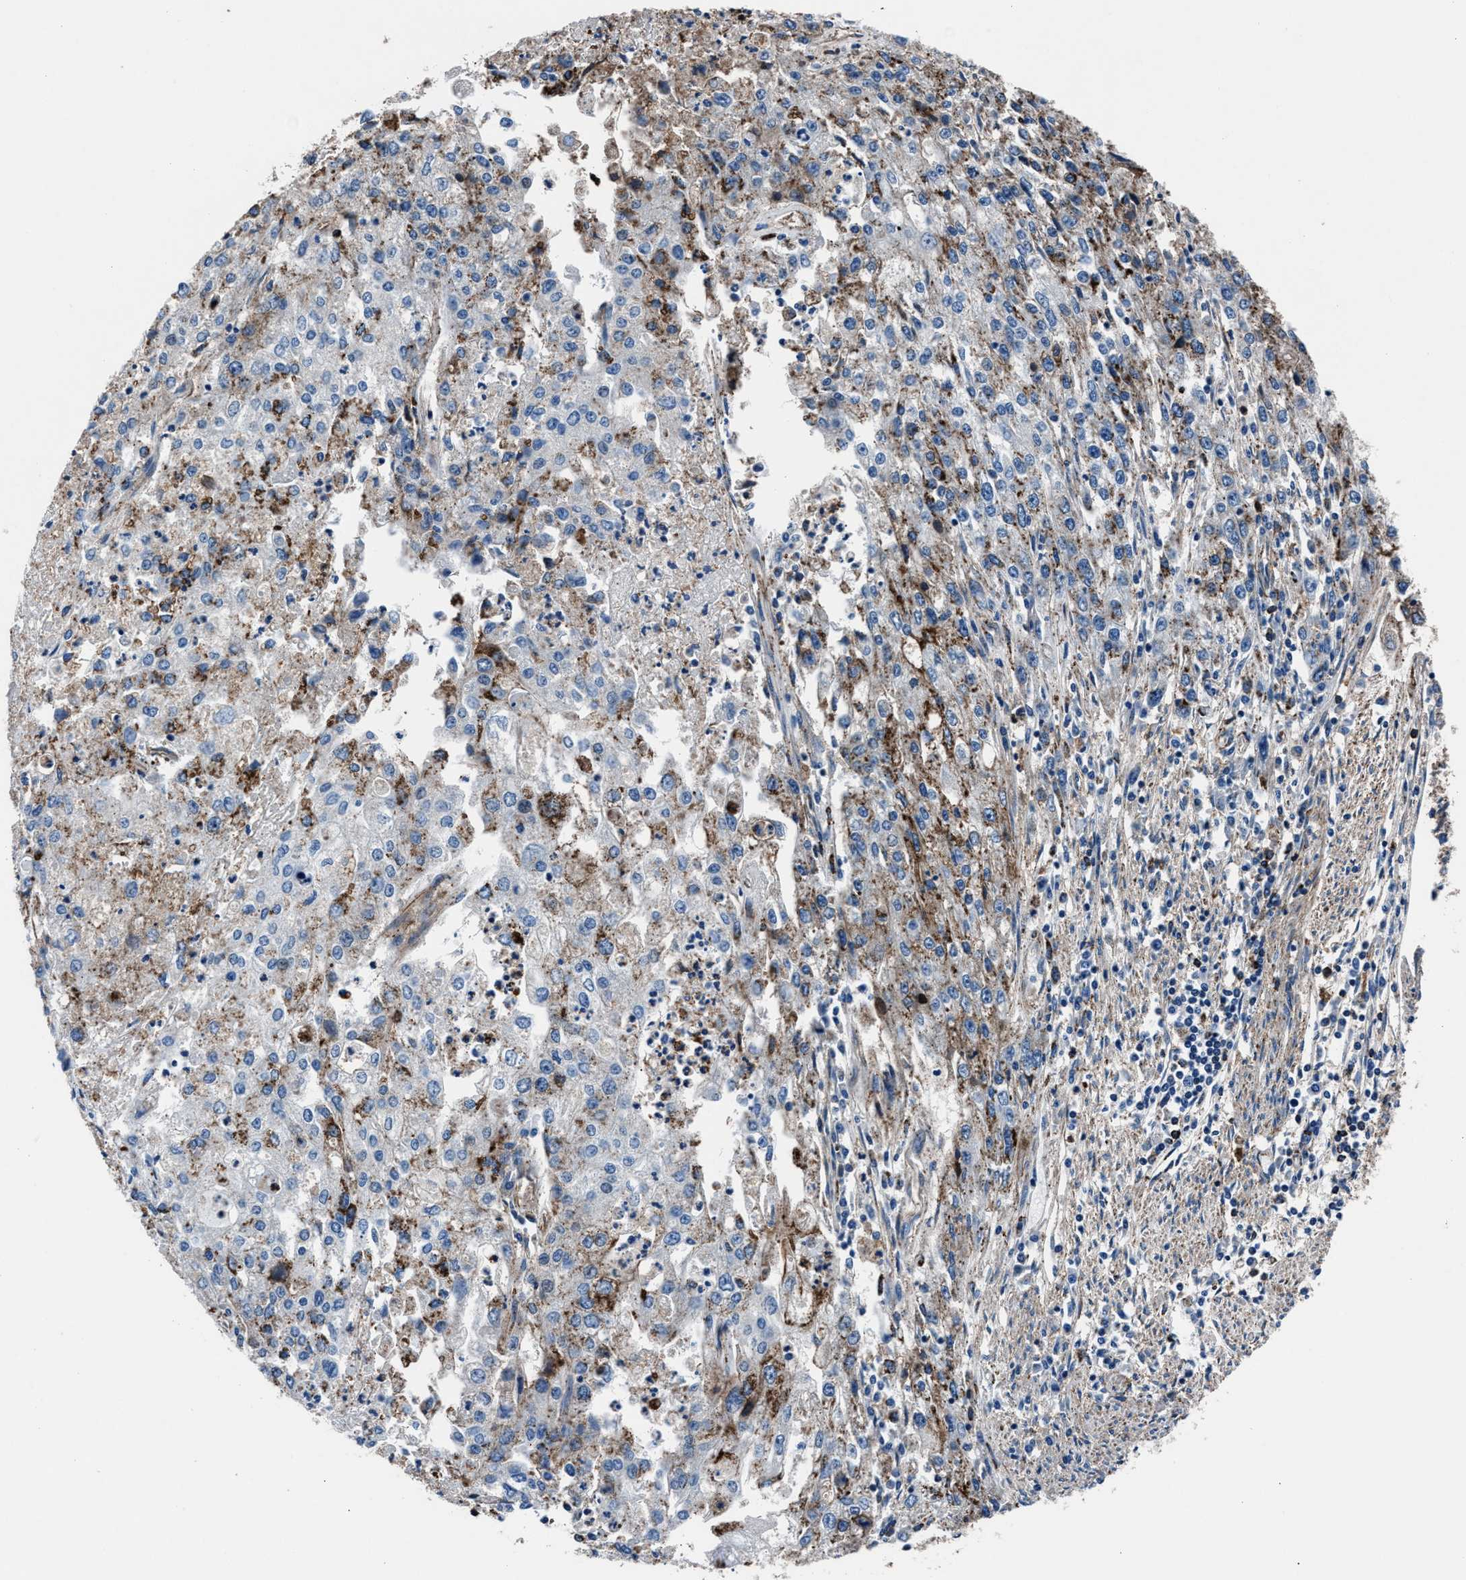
{"staining": {"intensity": "moderate", "quantity": "<25%", "location": "cytoplasmic/membranous"}, "tissue": "endometrial cancer", "cell_type": "Tumor cells", "image_type": "cancer", "snomed": [{"axis": "morphology", "description": "Adenocarcinoma, NOS"}, {"axis": "topography", "description": "Endometrium"}], "caption": "High-power microscopy captured an immunohistochemistry micrograph of adenocarcinoma (endometrial), revealing moderate cytoplasmic/membranous positivity in approximately <25% of tumor cells. (DAB IHC with brightfield microscopy, high magnification).", "gene": "MFSD11", "patient": {"sex": "female", "age": 49}}